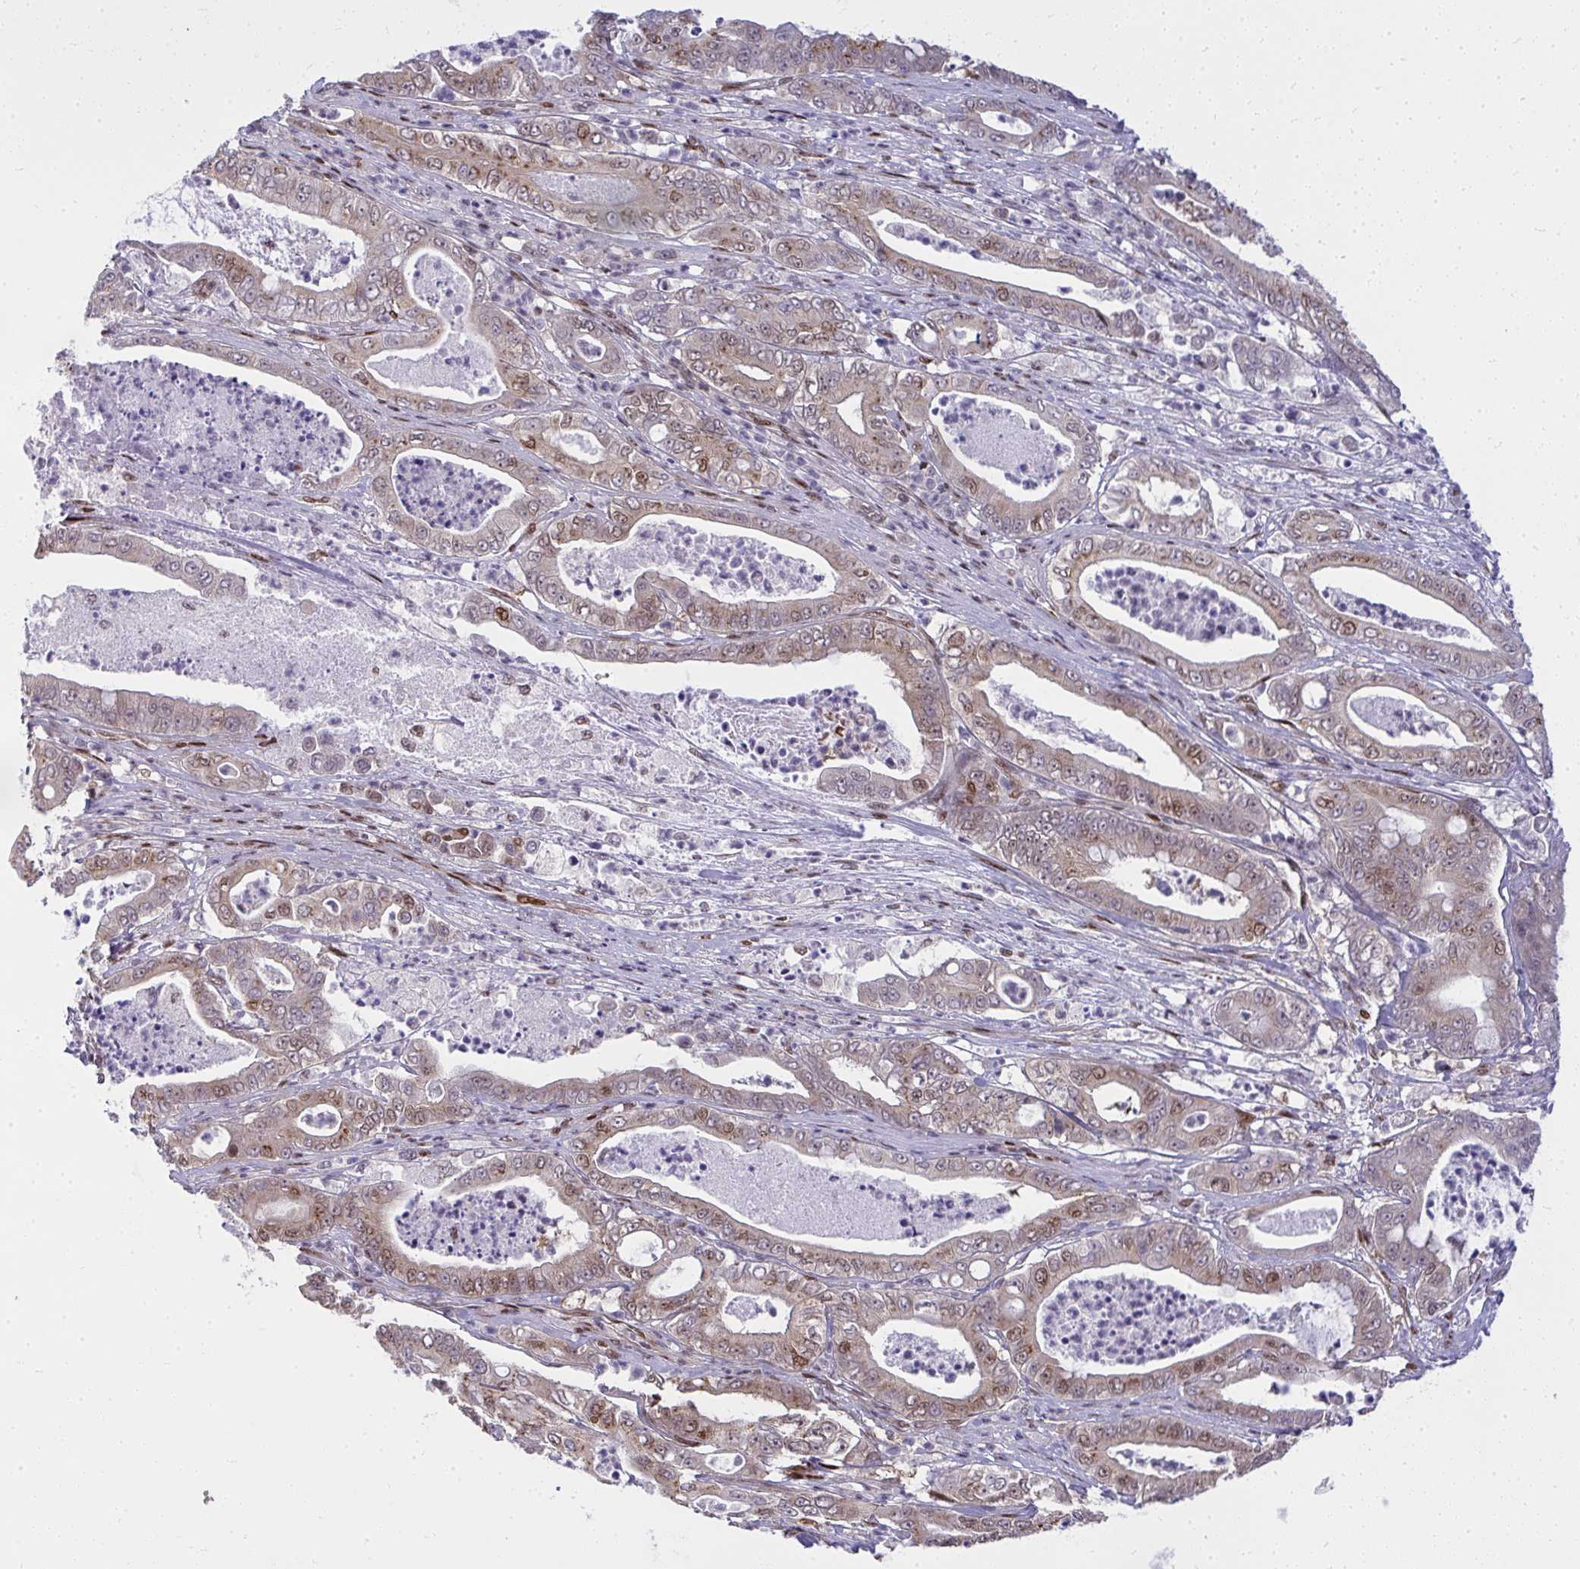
{"staining": {"intensity": "moderate", "quantity": "<25%", "location": "cytoplasmic/membranous,nuclear"}, "tissue": "pancreatic cancer", "cell_type": "Tumor cells", "image_type": "cancer", "snomed": [{"axis": "morphology", "description": "Adenocarcinoma, NOS"}, {"axis": "topography", "description": "Pancreas"}], "caption": "Human adenocarcinoma (pancreatic) stained for a protein (brown) shows moderate cytoplasmic/membranous and nuclear positive positivity in approximately <25% of tumor cells.", "gene": "PIGY", "patient": {"sex": "male", "age": 71}}